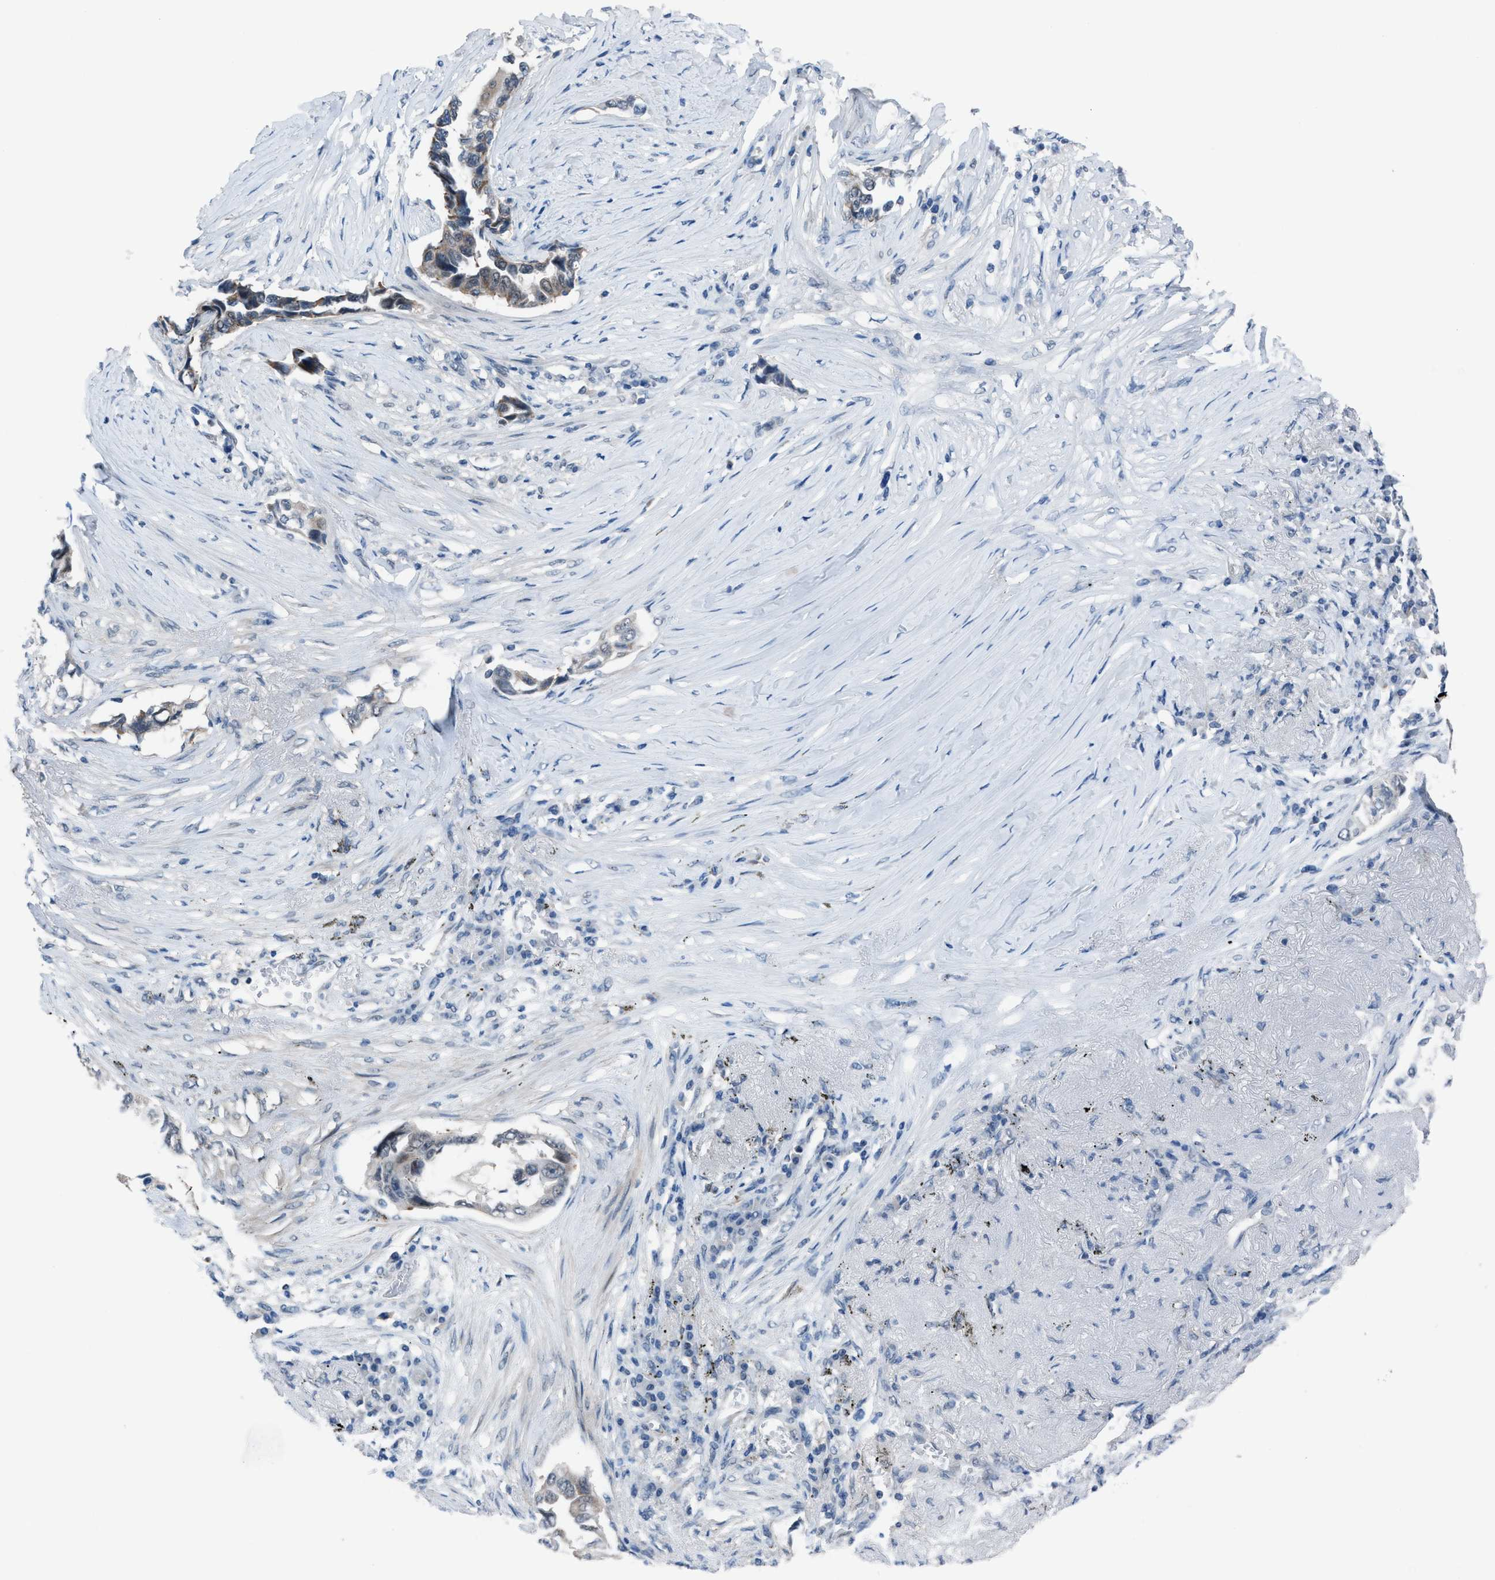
{"staining": {"intensity": "weak", "quantity": "<25%", "location": "cytoplasmic/membranous"}, "tissue": "lung cancer", "cell_type": "Tumor cells", "image_type": "cancer", "snomed": [{"axis": "morphology", "description": "Adenocarcinoma, NOS"}, {"axis": "topography", "description": "Lung"}], "caption": "This is an IHC micrograph of human lung cancer (adenocarcinoma). There is no expression in tumor cells.", "gene": "ANAPC11", "patient": {"sex": "female", "age": 51}}